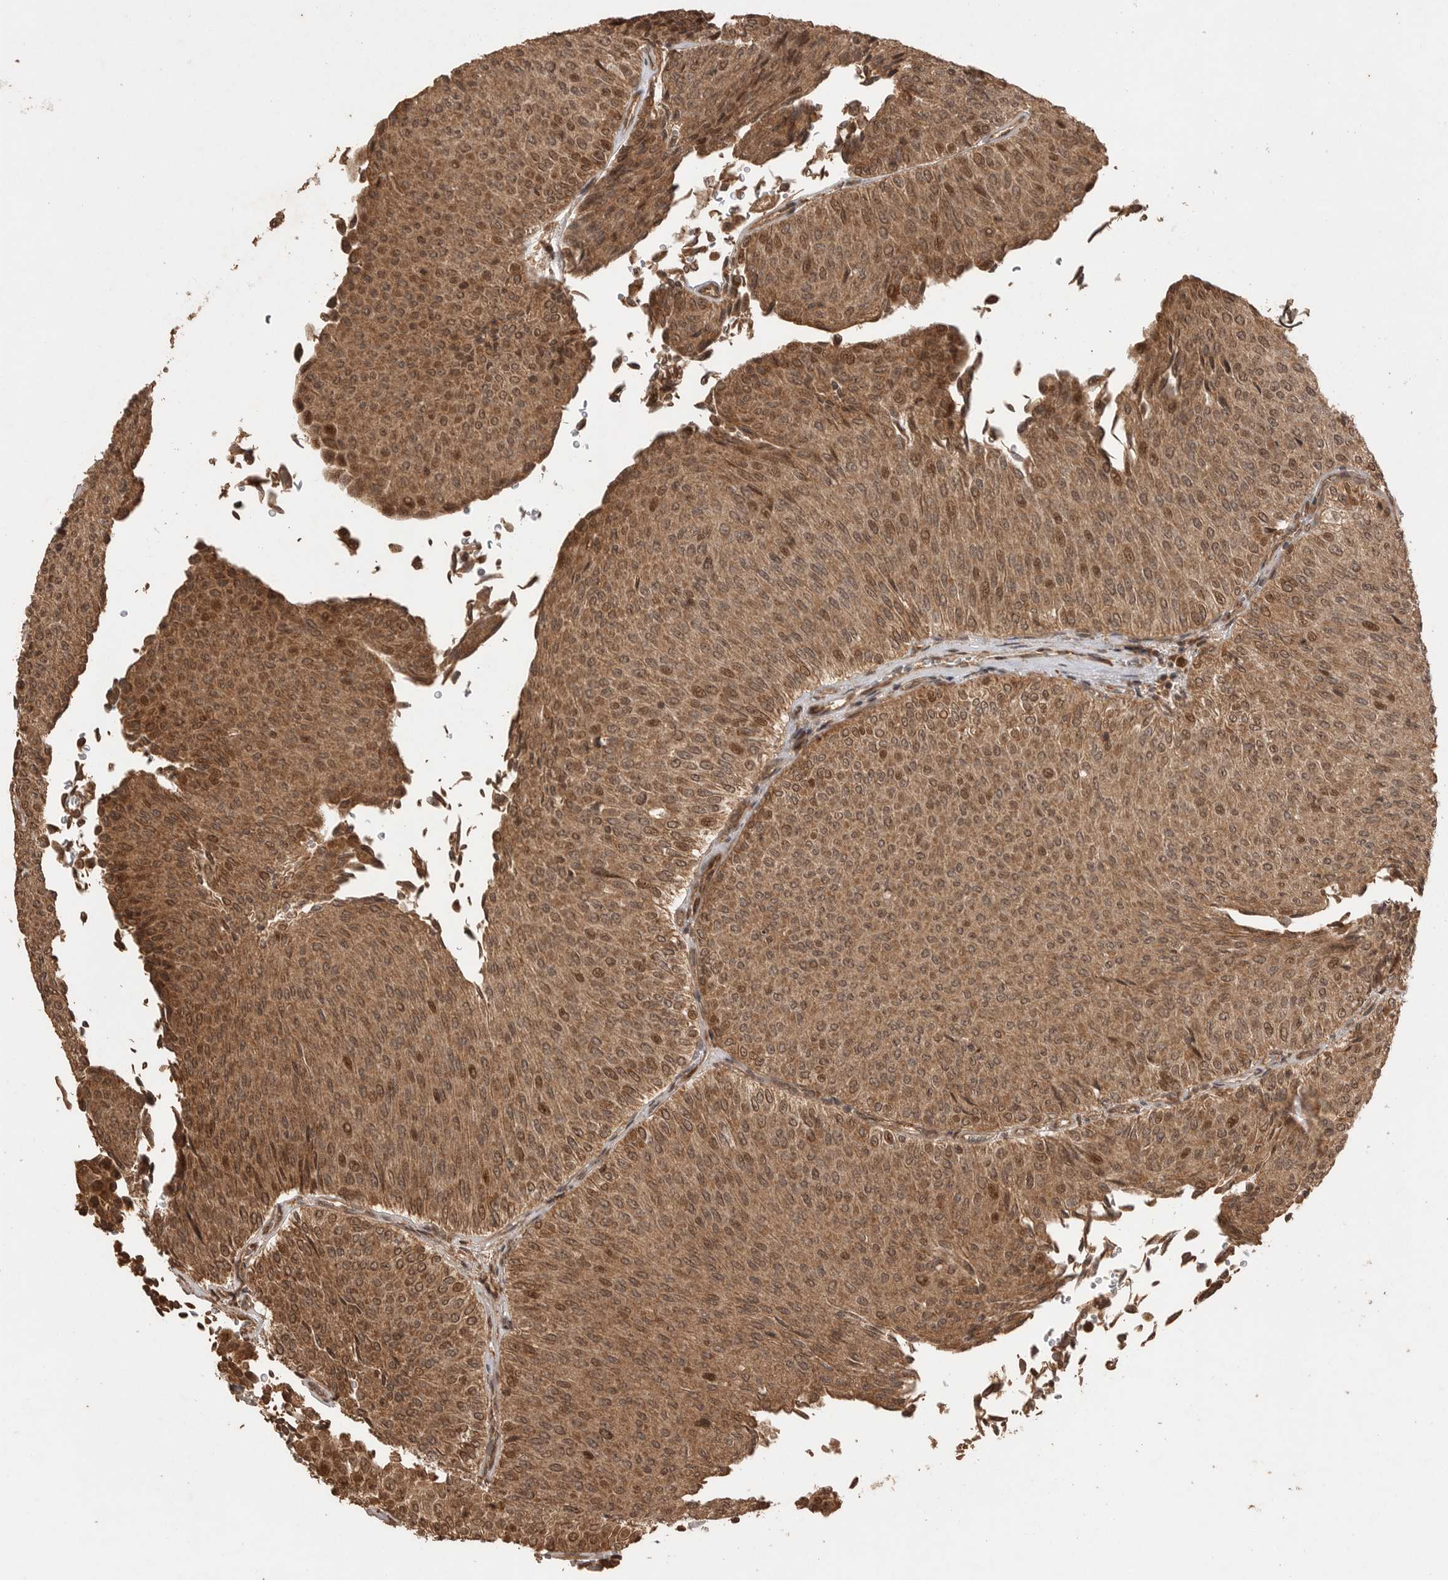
{"staining": {"intensity": "moderate", "quantity": ">75%", "location": "cytoplasmic/membranous,nuclear"}, "tissue": "urothelial cancer", "cell_type": "Tumor cells", "image_type": "cancer", "snomed": [{"axis": "morphology", "description": "Urothelial carcinoma, Low grade"}, {"axis": "topography", "description": "Urinary bladder"}], "caption": "Approximately >75% of tumor cells in human low-grade urothelial carcinoma display moderate cytoplasmic/membranous and nuclear protein positivity as visualized by brown immunohistochemical staining.", "gene": "BOC", "patient": {"sex": "male", "age": 78}}